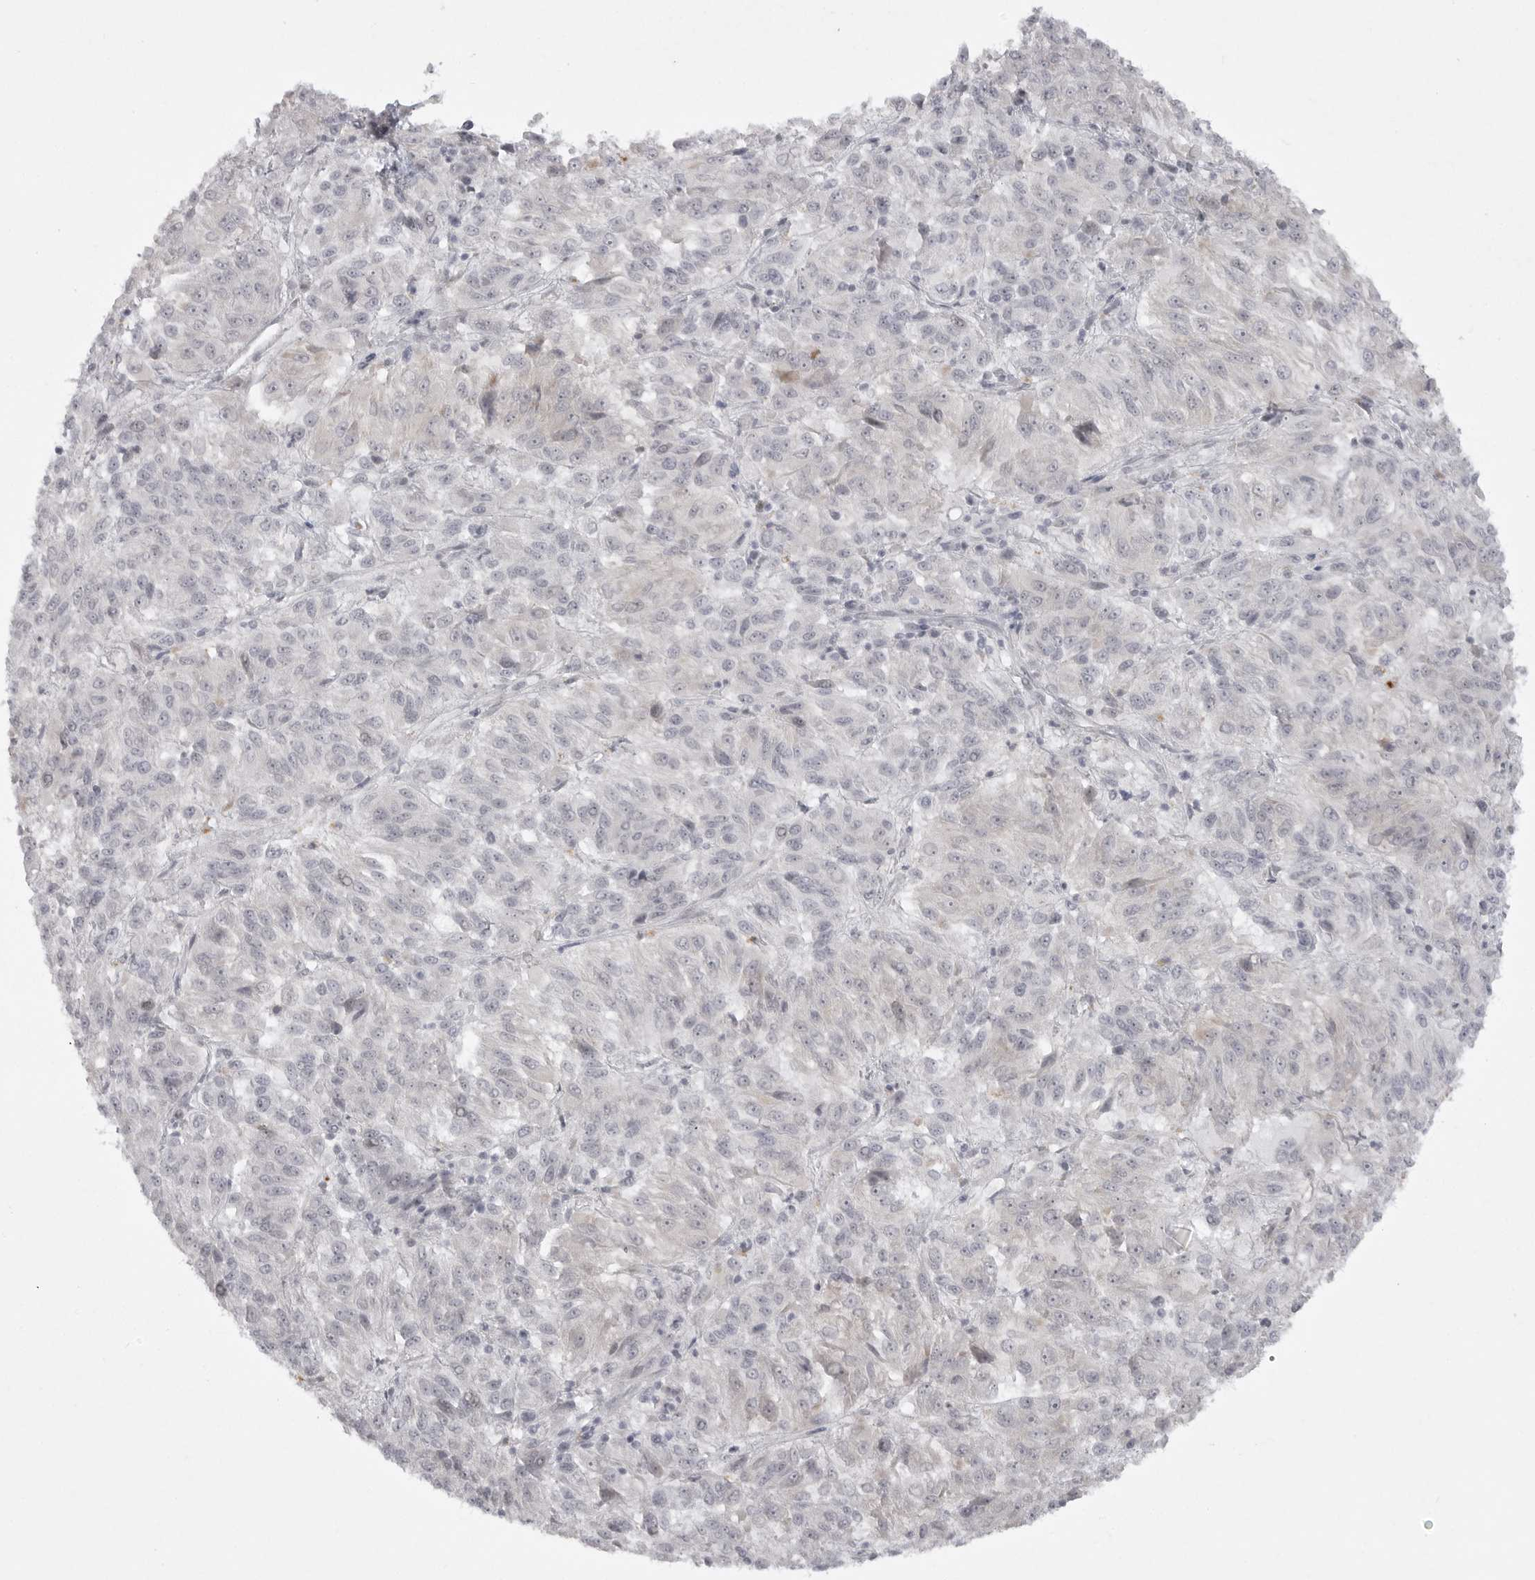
{"staining": {"intensity": "negative", "quantity": "none", "location": "none"}, "tissue": "melanoma", "cell_type": "Tumor cells", "image_type": "cancer", "snomed": [{"axis": "morphology", "description": "Malignant melanoma, Metastatic site"}, {"axis": "topography", "description": "Lung"}], "caption": "The histopathology image reveals no staining of tumor cells in melanoma. The staining is performed using DAB brown chromogen with nuclei counter-stained in using hematoxylin.", "gene": "TCTN3", "patient": {"sex": "male", "age": 64}}